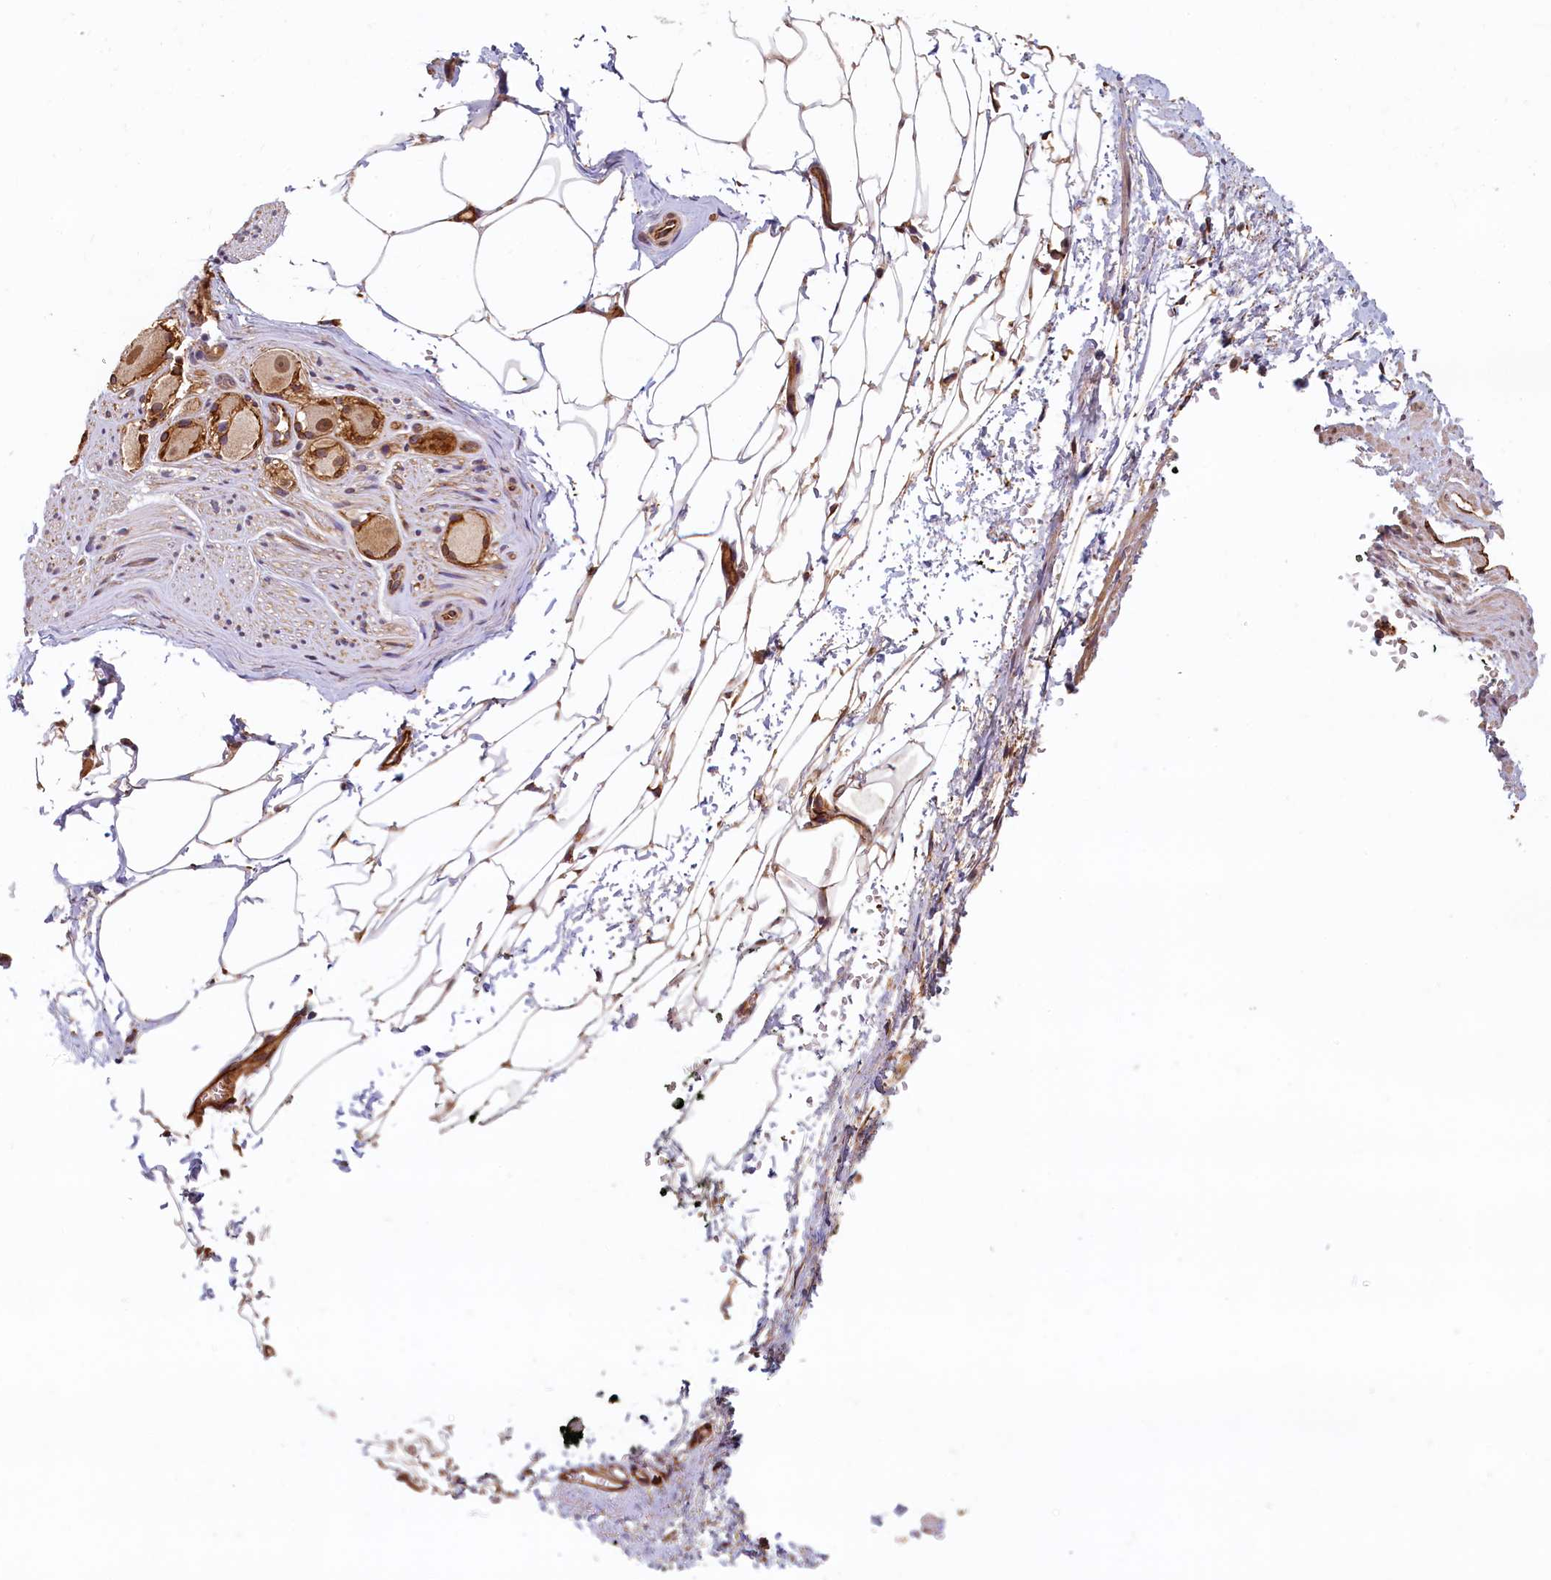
{"staining": {"intensity": "moderate", "quantity": ">75%", "location": "cytoplasmic/membranous"}, "tissue": "adipose tissue", "cell_type": "Adipocytes", "image_type": "normal", "snomed": [{"axis": "morphology", "description": "Normal tissue, NOS"}, {"axis": "morphology", "description": "Adenocarcinoma, Low grade"}, {"axis": "topography", "description": "Prostate"}, {"axis": "topography", "description": "Peripheral nerve tissue"}], "caption": "Immunohistochemistry photomicrograph of benign human adipose tissue stained for a protein (brown), which demonstrates medium levels of moderate cytoplasmic/membranous staining in about >75% of adipocytes.", "gene": "ACSBG1", "patient": {"sex": "male", "age": 63}}